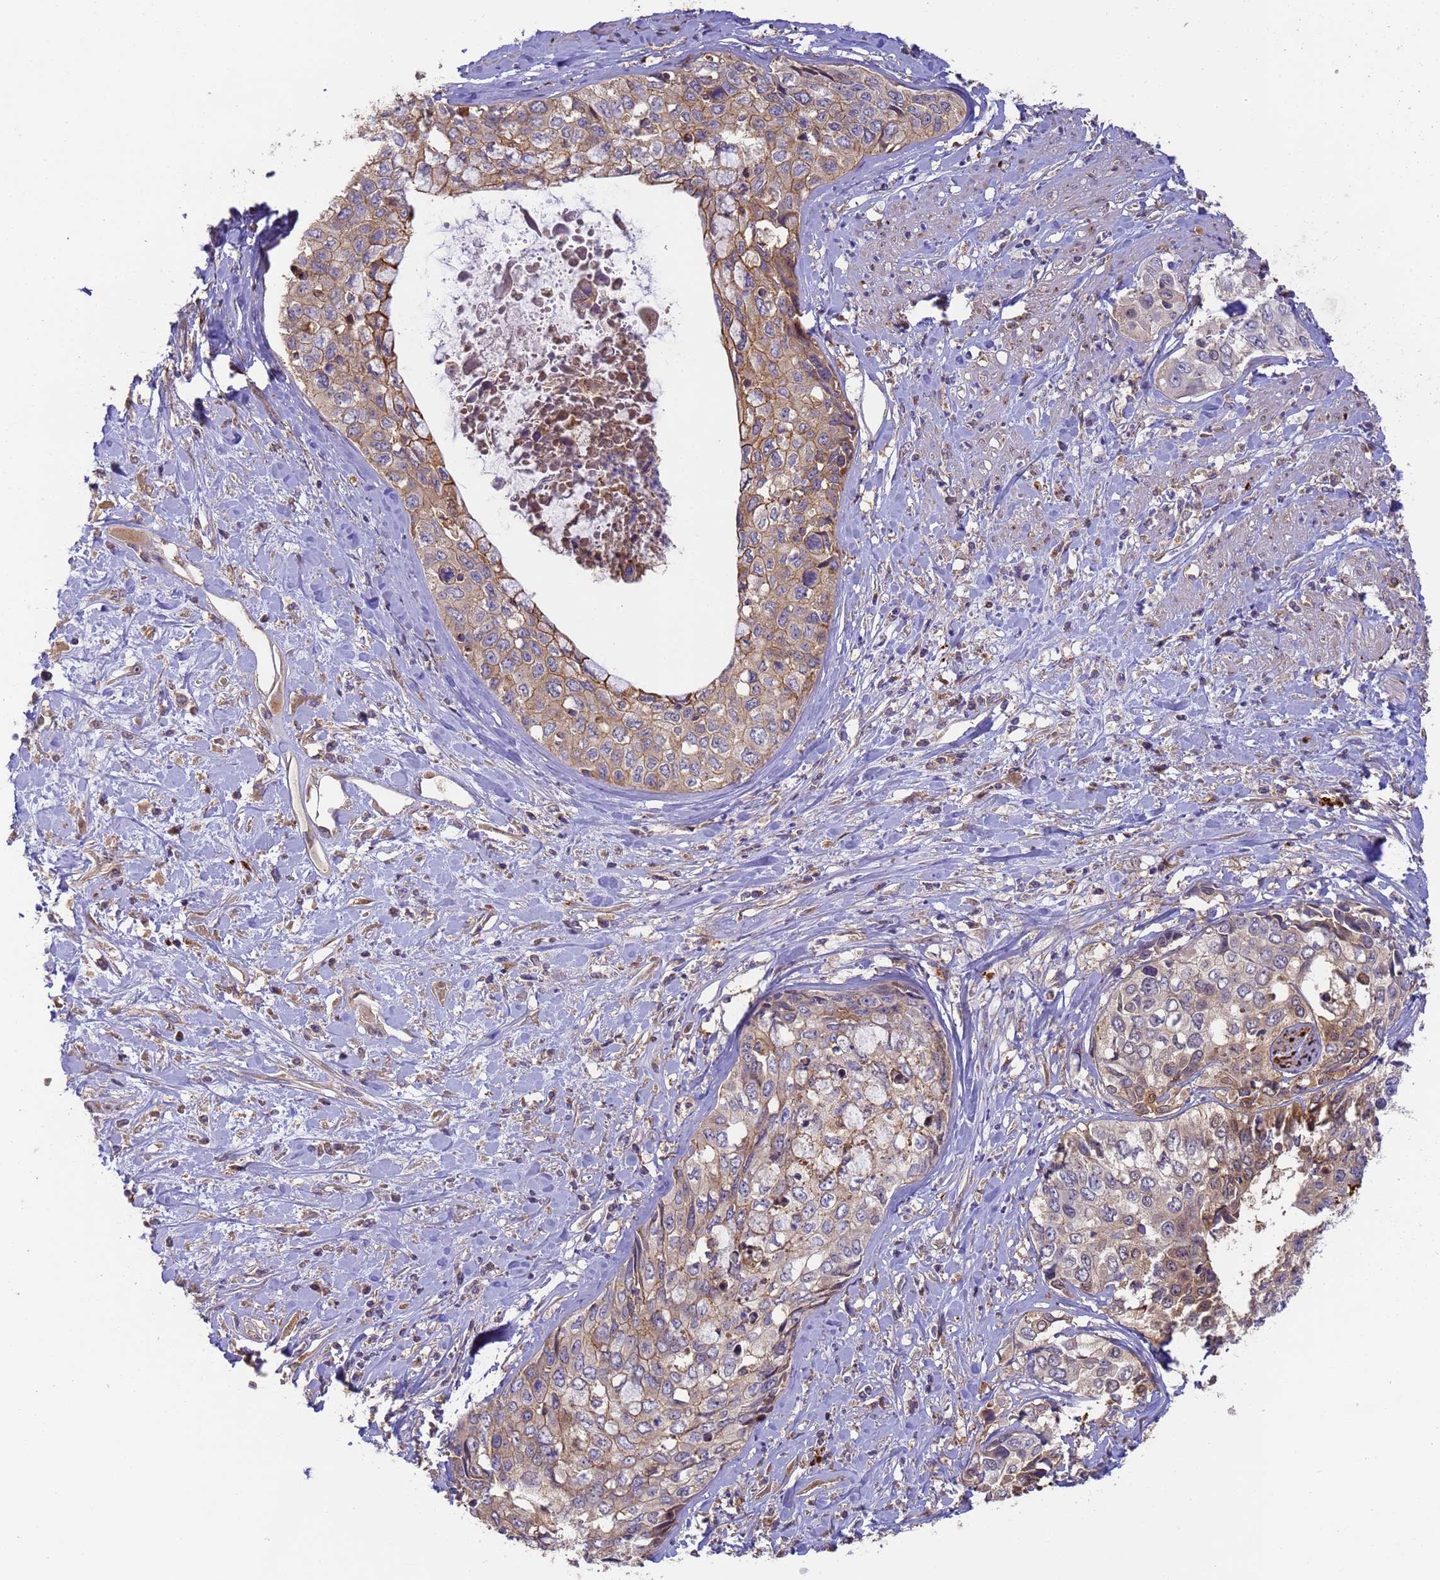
{"staining": {"intensity": "weak", "quantity": "25%-75%", "location": "cytoplasmic/membranous"}, "tissue": "cervical cancer", "cell_type": "Tumor cells", "image_type": "cancer", "snomed": [{"axis": "morphology", "description": "Squamous cell carcinoma, NOS"}, {"axis": "topography", "description": "Cervix"}], "caption": "Immunohistochemical staining of cervical cancer (squamous cell carcinoma) shows low levels of weak cytoplasmic/membranous protein positivity in approximately 25%-75% of tumor cells.", "gene": "M6PR", "patient": {"sex": "female", "age": 31}}